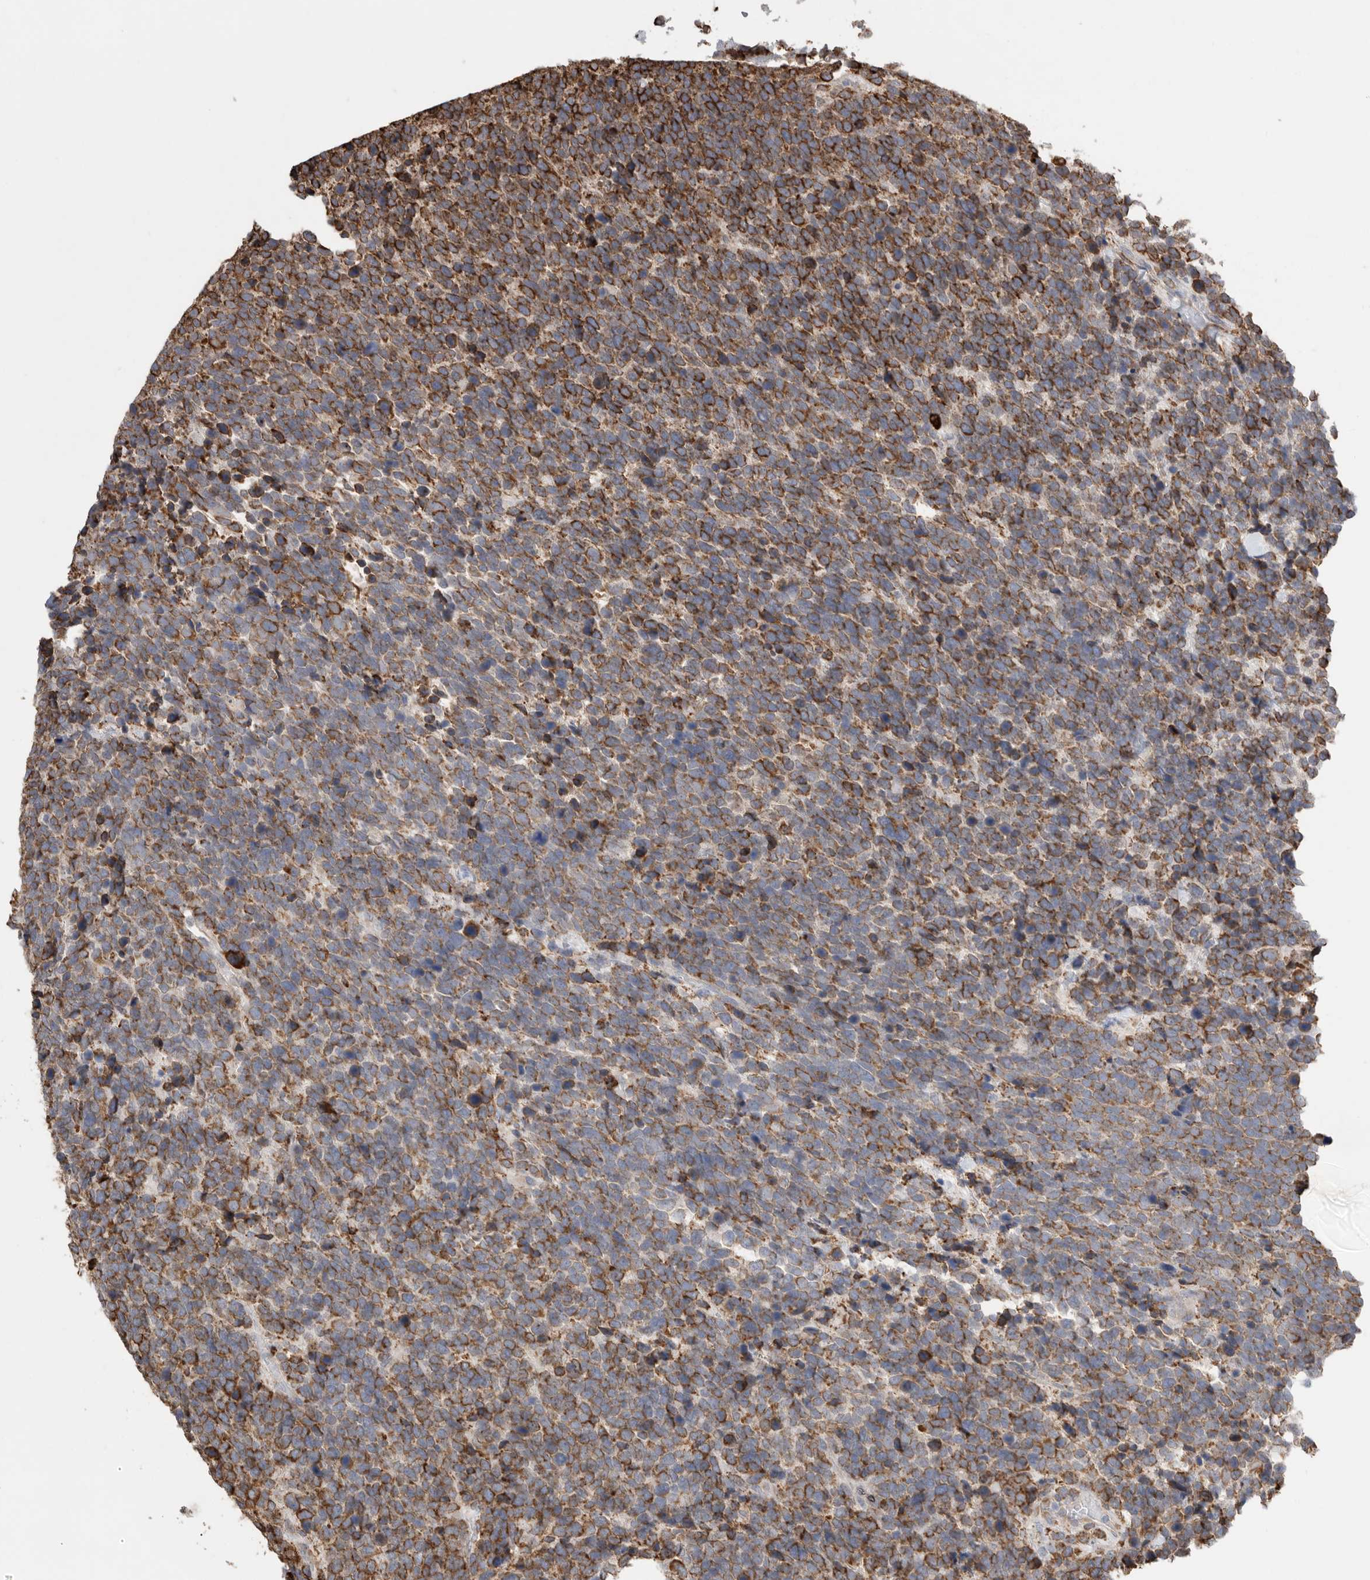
{"staining": {"intensity": "strong", "quantity": ">75%", "location": "cytoplasmic/membranous"}, "tissue": "urothelial cancer", "cell_type": "Tumor cells", "image_type": "cancer", "snomed": [{"axis": "morphology", "description": "Urothelial carcinoma, High grade"}, {"axis": "topography", "description": "Urinary bladder"}], "caption": "Urothelial cancer was stained to show a protein in brown. There is high levels of strong cytoplasmic/membranous staining in approximately >75% of tumor cells.", "gene": "BLOC1S5", "patient": {"sex": "female", "age": 82}}